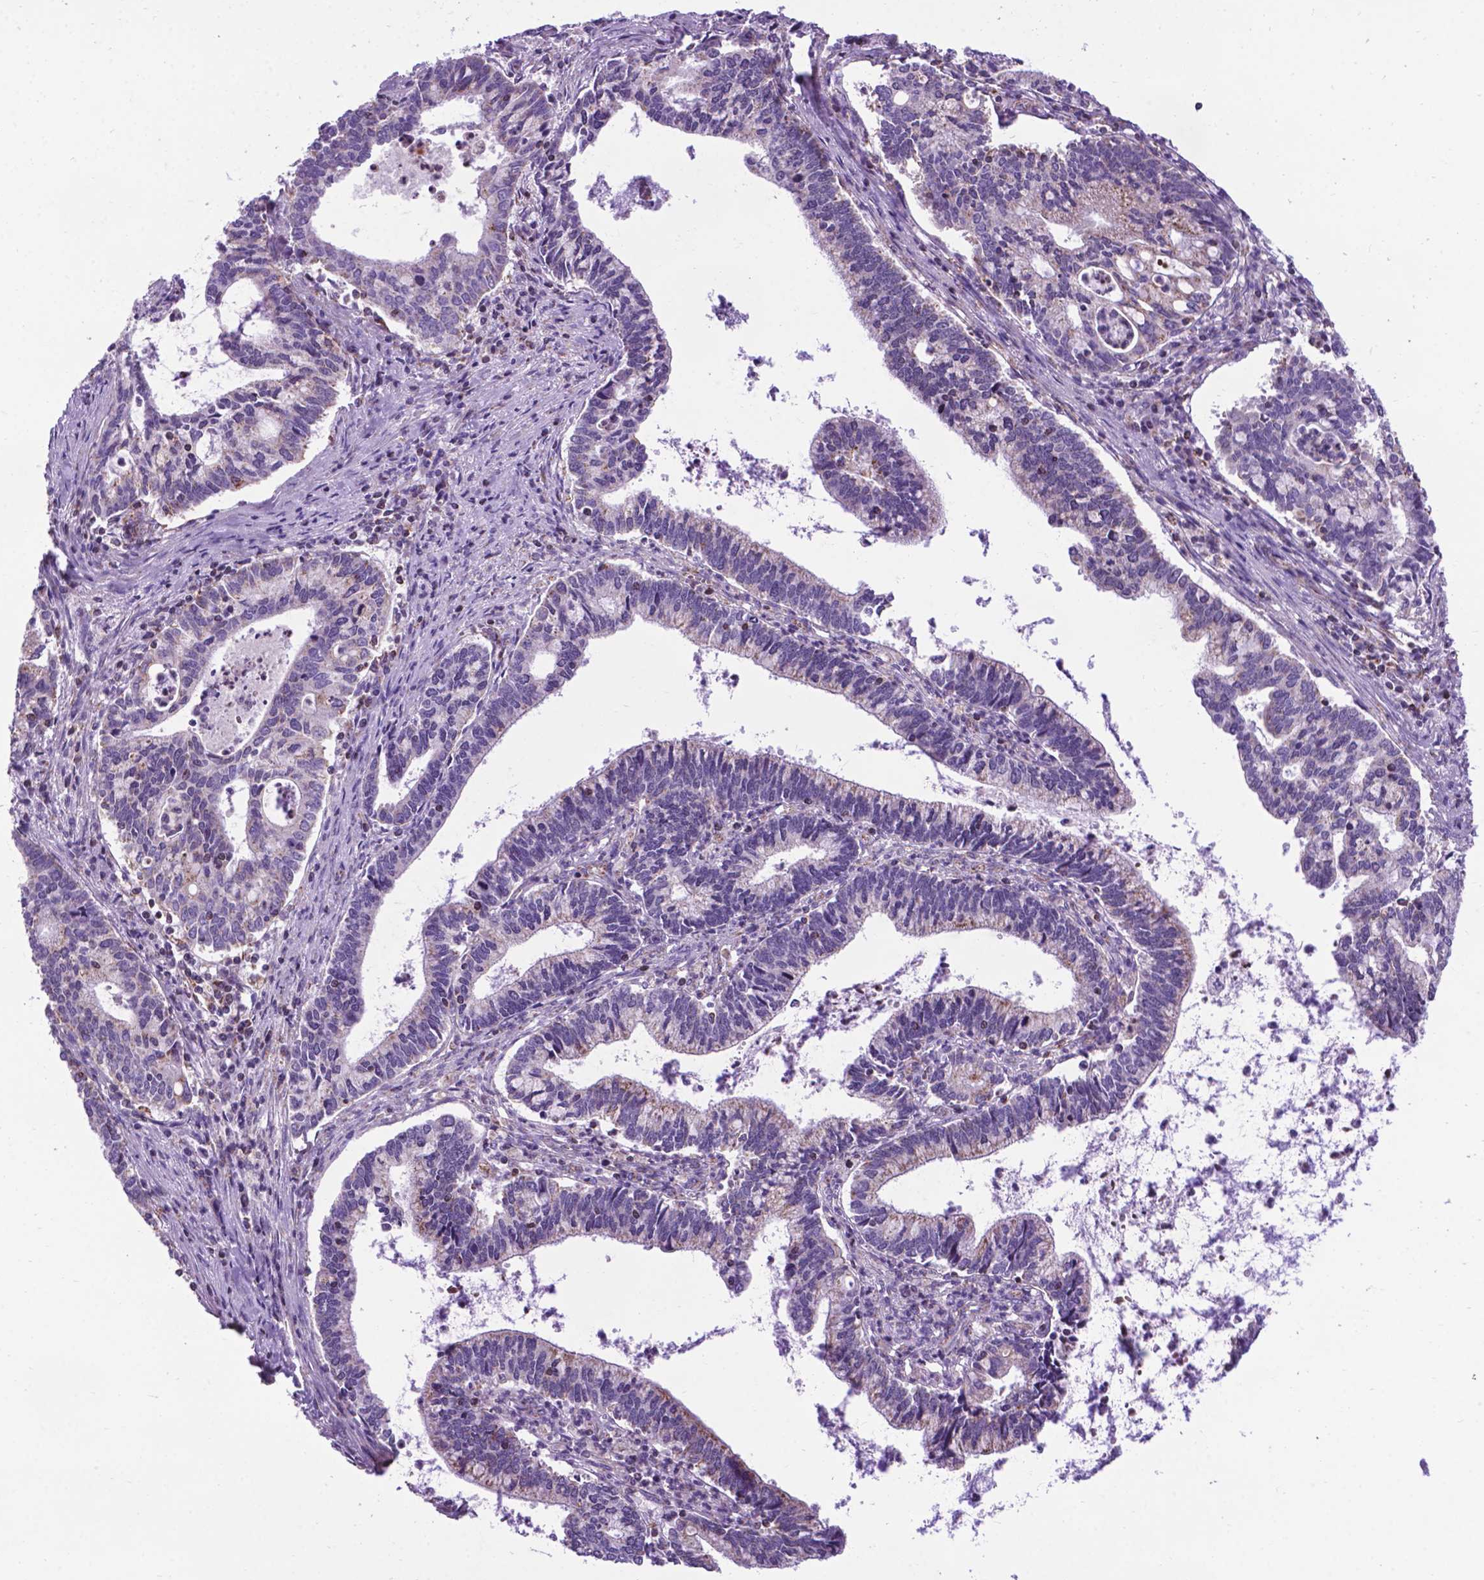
{"staining": {"intensity": "negative", "quantity": "none", "location": "none"}, "tissue": "cervical cancer", "cell_type": "Tumor cells", "image_type": "cancer", "snomed": [{"axis": "morphology", "description": "Adenocarcinoma, NOS"}, {"axis": "topography", "description": "Cervix"}], "caption": "Immunohistochemistry histopathology image of neoplastic tissue: cervical cancer stained with DAB shows no significant protein positivity in tumor cells.", "gene": "POU3F3", "patient": {"sex": "female", "age": 42}}